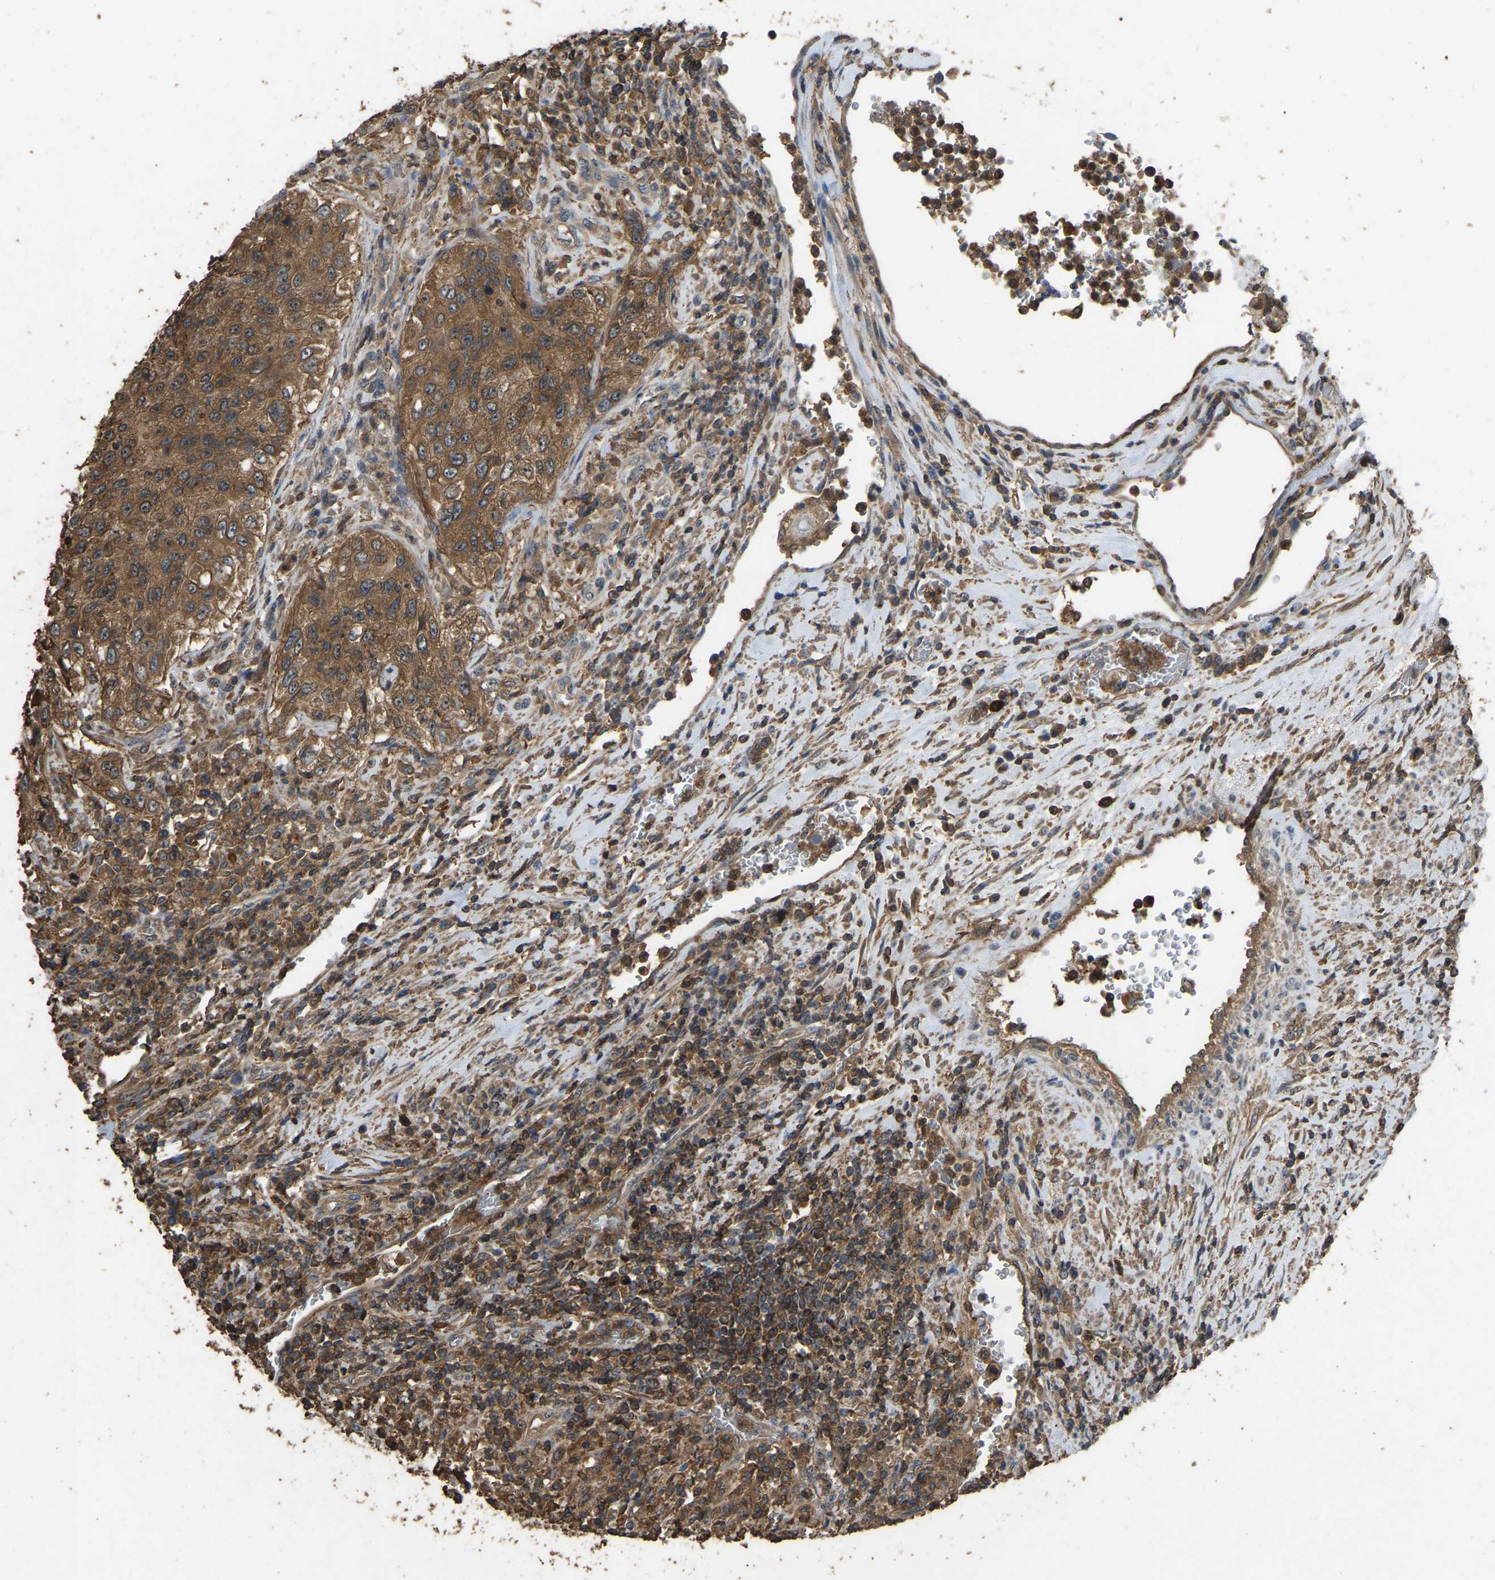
{"staining": {"intensity": "strong", "quantity": ">75%", "location": "cytoplasmic/membranous"}, "tissue": "urothelial cancer", "cell_type": "Tumor cells", "image_type": "cancer", "snomed": [{"axis": "morphology", "description": "Urothelial carcinoma, High grade"}, {"axis": "topography", "description": "Urinary bladder"}], "caption": "Urothelial cancer stained for a protein reveals strong cytoplasmic/membranous positivity in tumor cells.", "gene": "FHIT", "patient": {"sex": "female", "age": 60}}